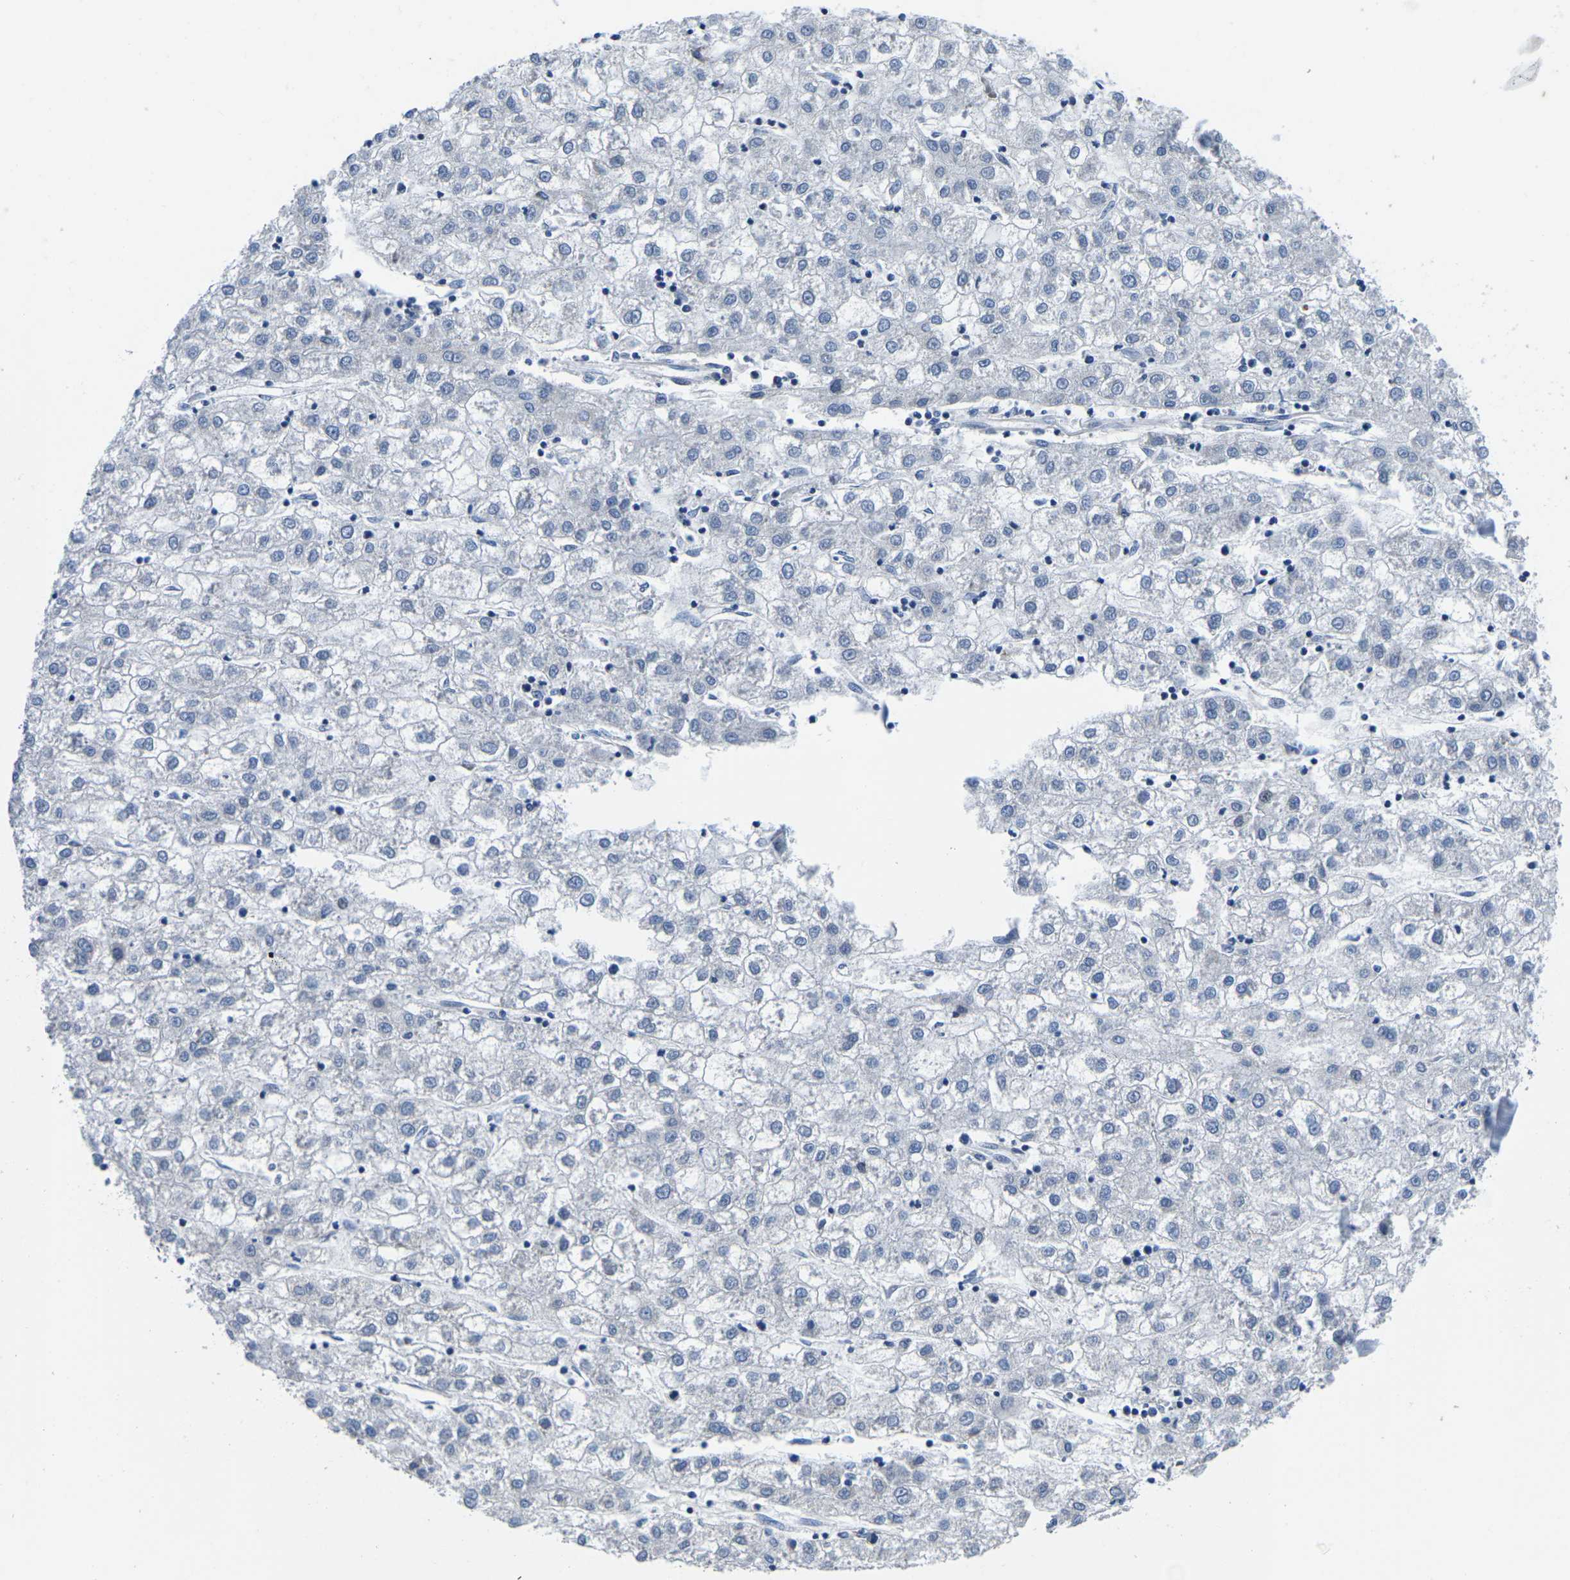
{"staining": {"intensity": "negative", "quantity": "none", "location": "none"}, "tissue": "liver cancer", "cell_type": "Tumor cells", "image_type": "cancer", "snomed": [{"axis": "morphology", "description": "Carcinoma, Hepatocellular, NOS"}, {"axis": "topography", "description": "Liver"}], "caption": "Immunohistochemistry histopathology image of human liver cancer stained for a protein (brown), which reveals no positivity in tumor cells. (Brightfield microscopy of DAB (3,3'-diaminobenzidine) immunohistochemistry at high magnification).", "gene": "CDC73", "patient": {"sex": "male", "age": 72}}